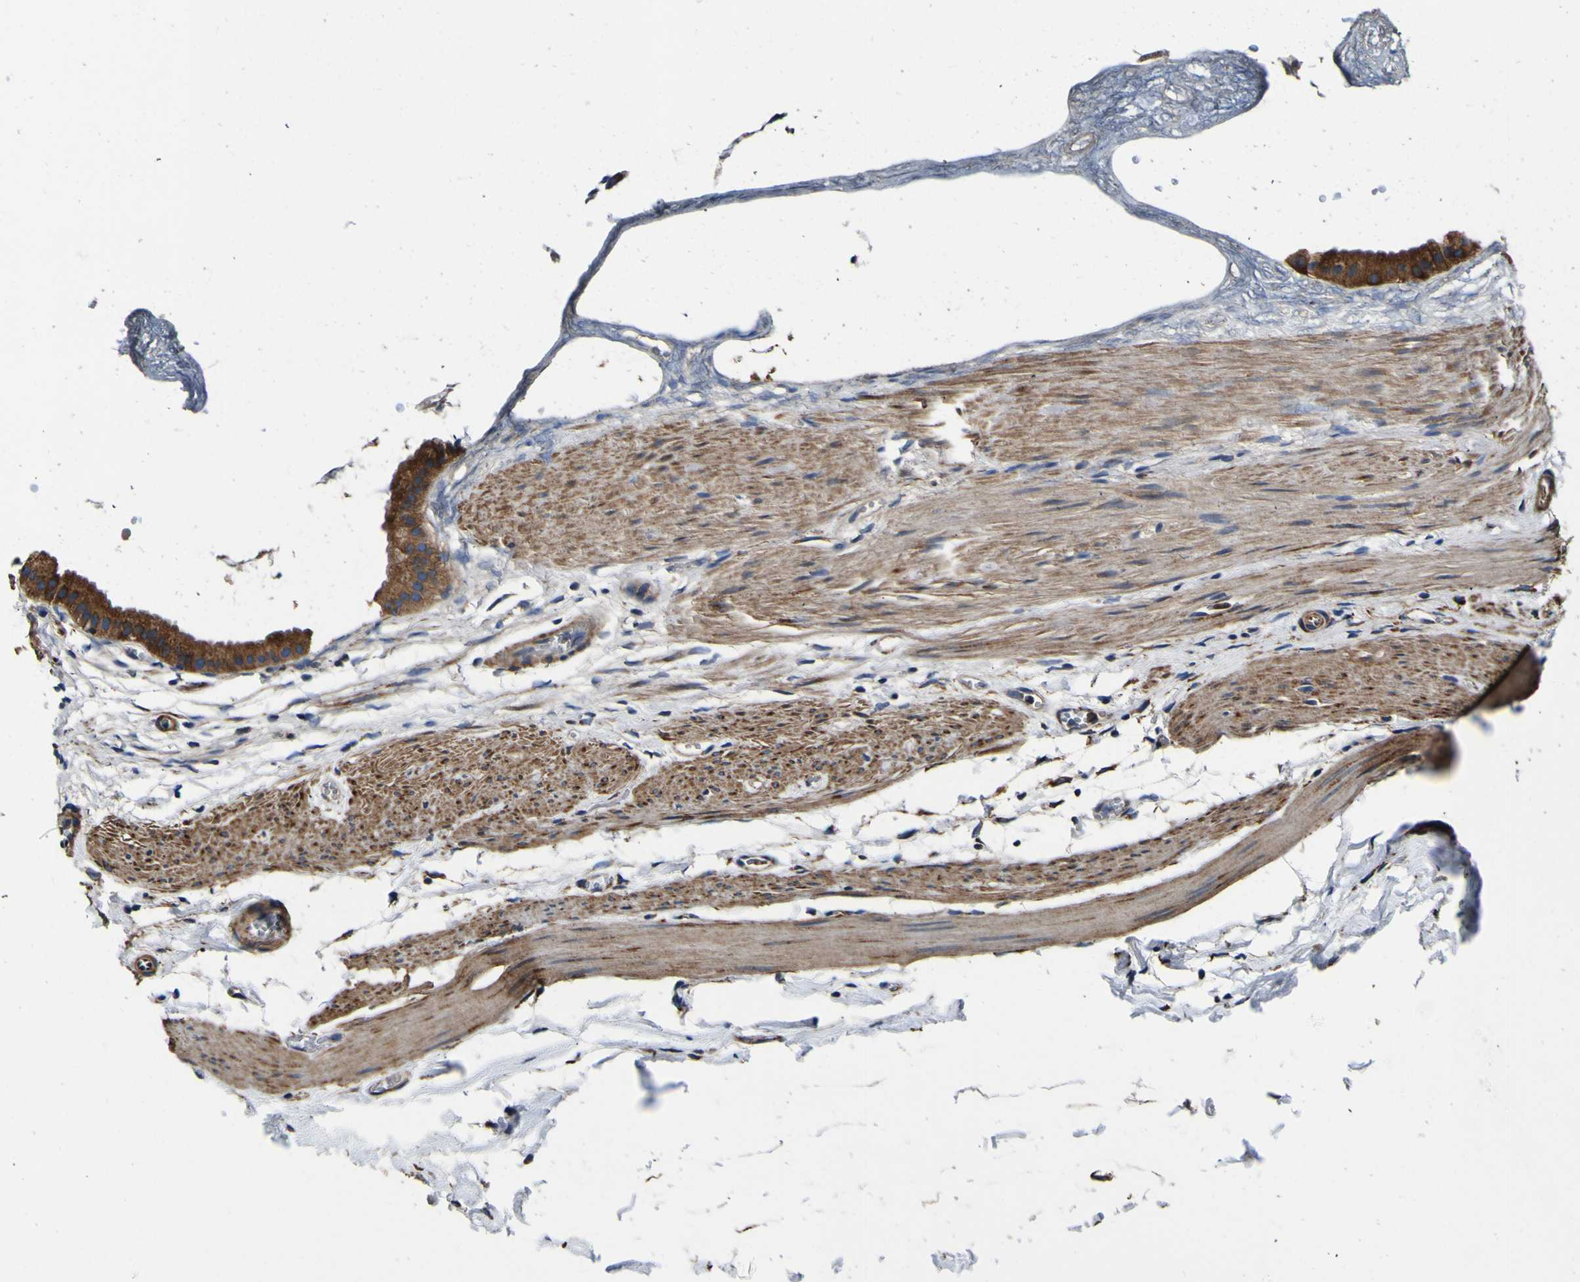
{"staining": {"intensity": "moderate", "quantity": ">75%", "location": "cytoplasmic/membranous"}, "tissue": "gallbladder", "cell_type": "Glandular cells", "image_type": "normal", "snomed": [{"axis": "morphology", "description": "Normal tissue, NOS"}, {"axis": "topography", "description": "Gallbladder"}], "caption": "Immunohistochemical staining of unremarkable gallbladder displays >75% levels of moderate cytoplasmic/membranous protein positivity in about >75% of glandular cells.", "gene": "INPP5A", "patient": {"sex": "female", "age": 64}}